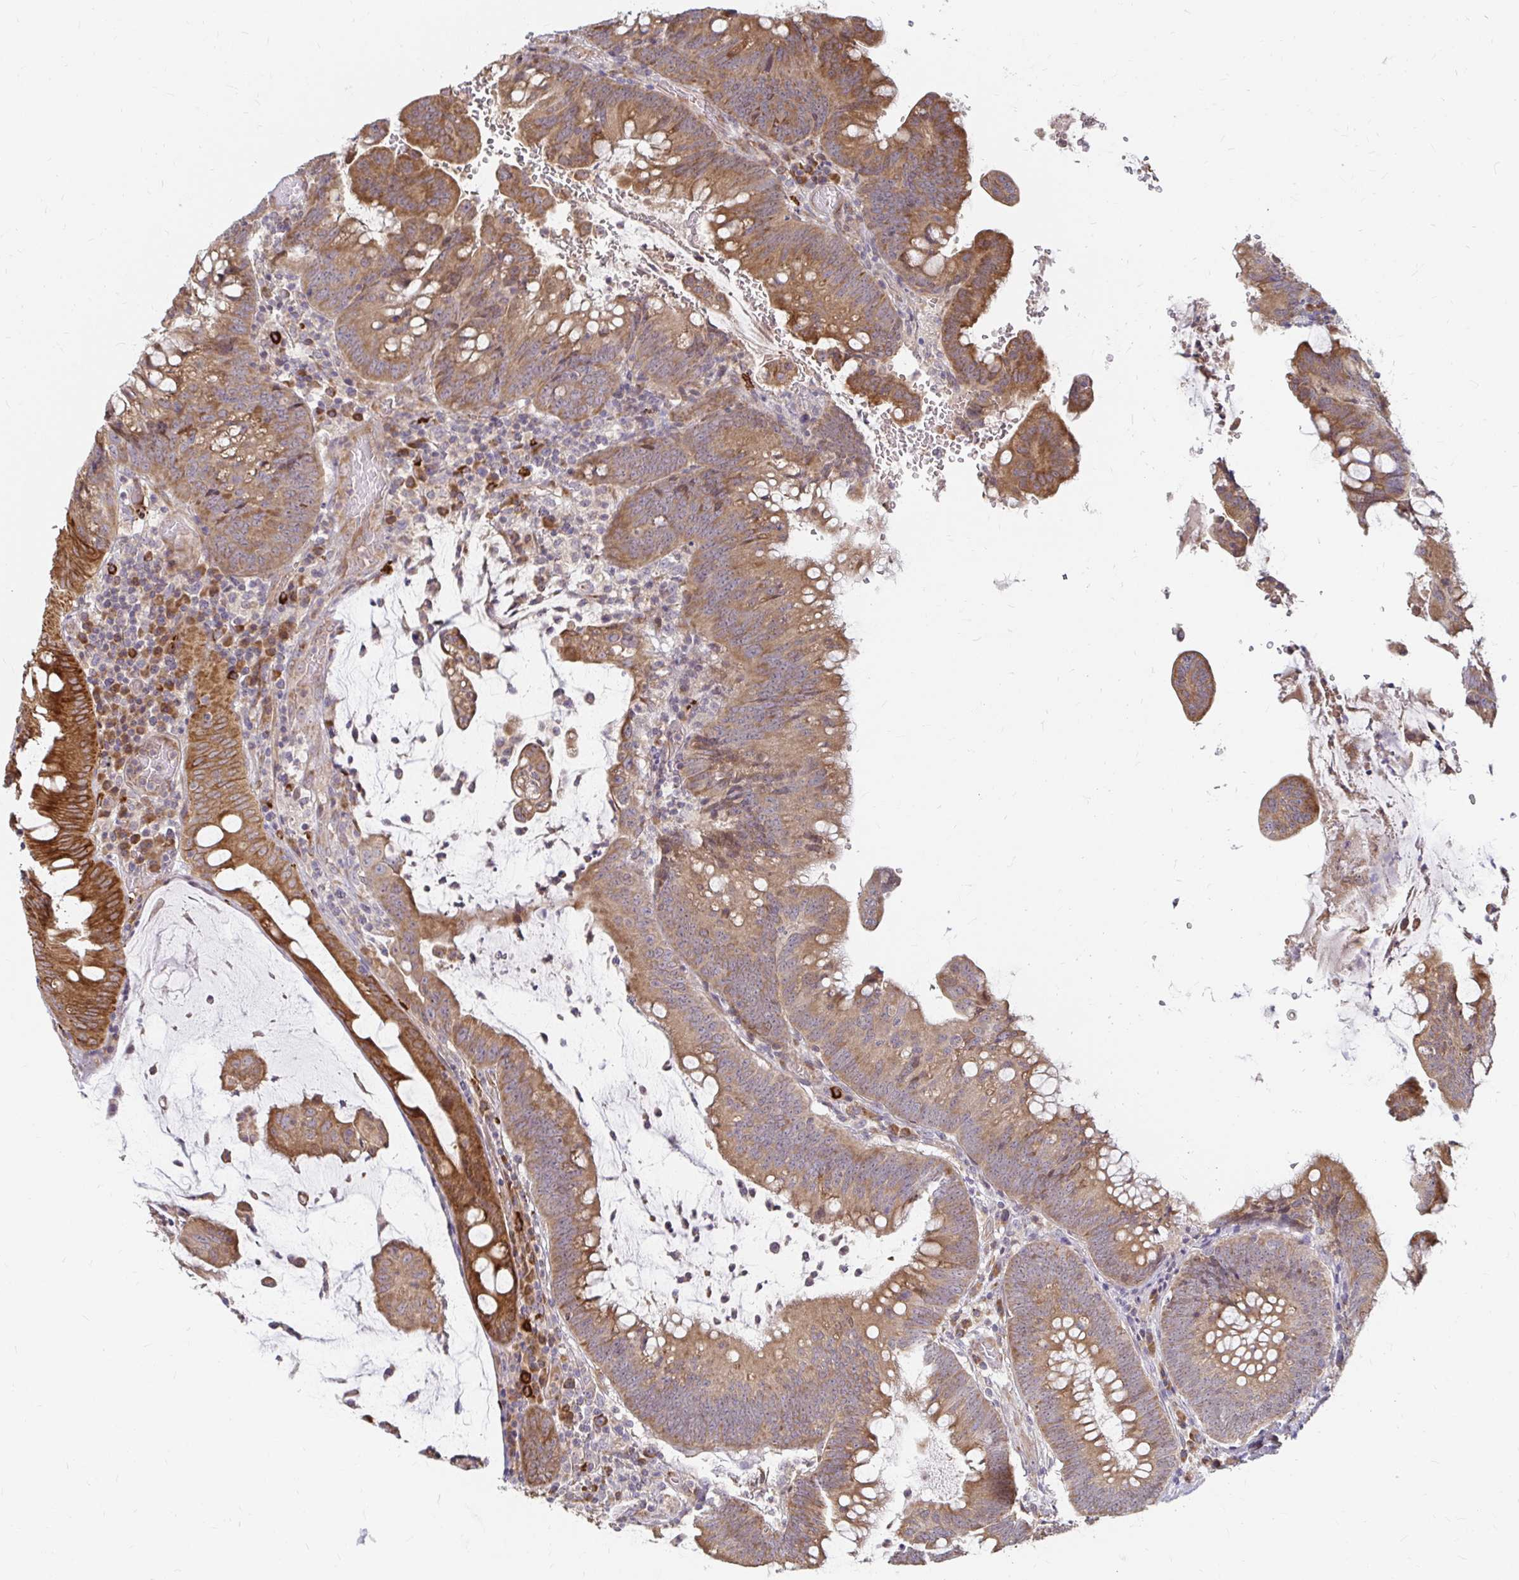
{"staining": {"intensity": "moderate", "quantity": ">75%", "location": "cytoplasmic/membranous"}, "tissue": "colorectal cancer", "cell_type": "Tumor cells", "image_type": "cancer", "snomed": [{"axis": "morphology", "description": "Adenocarcinoma, NOS"}, {"axis": "topography", "description": "Colon"}], "caption": "Colorectal cancer (adenocarcinoma) stained with a brown dye shows moderate cytoplasmic/membranous positive staining in approximately >75% of tumor cells.", "gene": "CAST", "patient": {"sex": "male", "age": 62}}